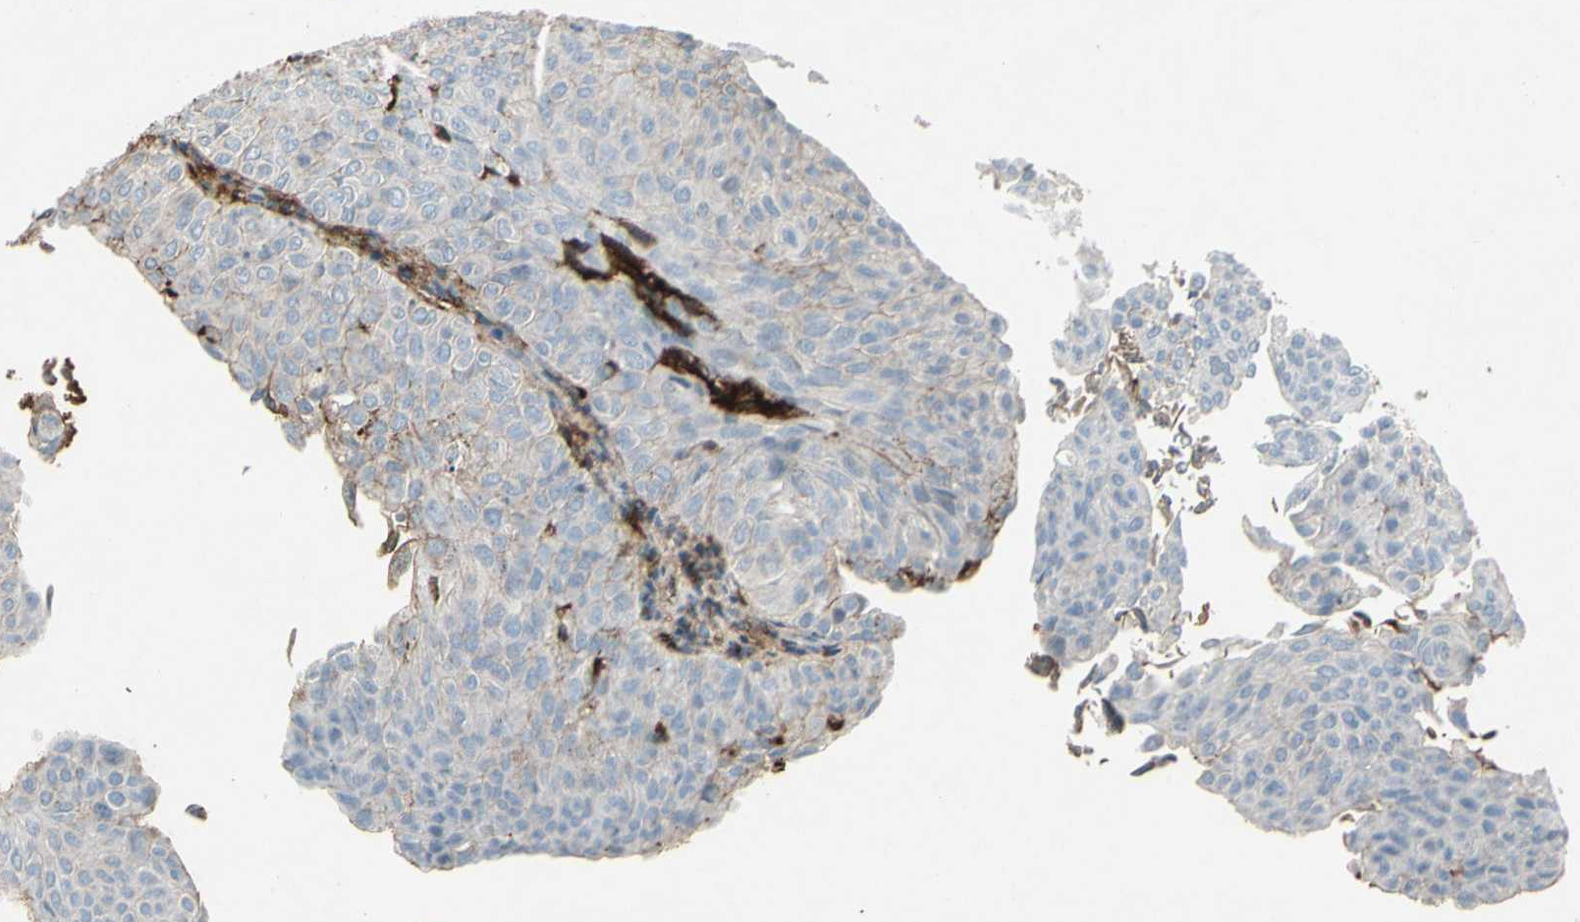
{"staining": {"intensity": "weak", "quantity": "<25%", "location": "cytoplasmic/membranous"}, "tissue": "urothelial cancer", "cell_type": "Tumor cells", "image_type": "cancer", "snomed": [{"axis": "morphology", "description": "Urothelial carcinoma, Low grade"}, {"axis": "topography", "description": "Urinary bladder"}], "caption": "Immunohistochemistry (IHC) micrograph of human urothelial cancer stained for a protein (brown), which shows no positivity in tumor cells. The staining is performed using DAB (3,3'-diaminobenzidine) brown chromogen with nuclei counter-stained in using hematoxylin.", "gene": "IGHM", "patient": {"sex": "male", "age": 78}}